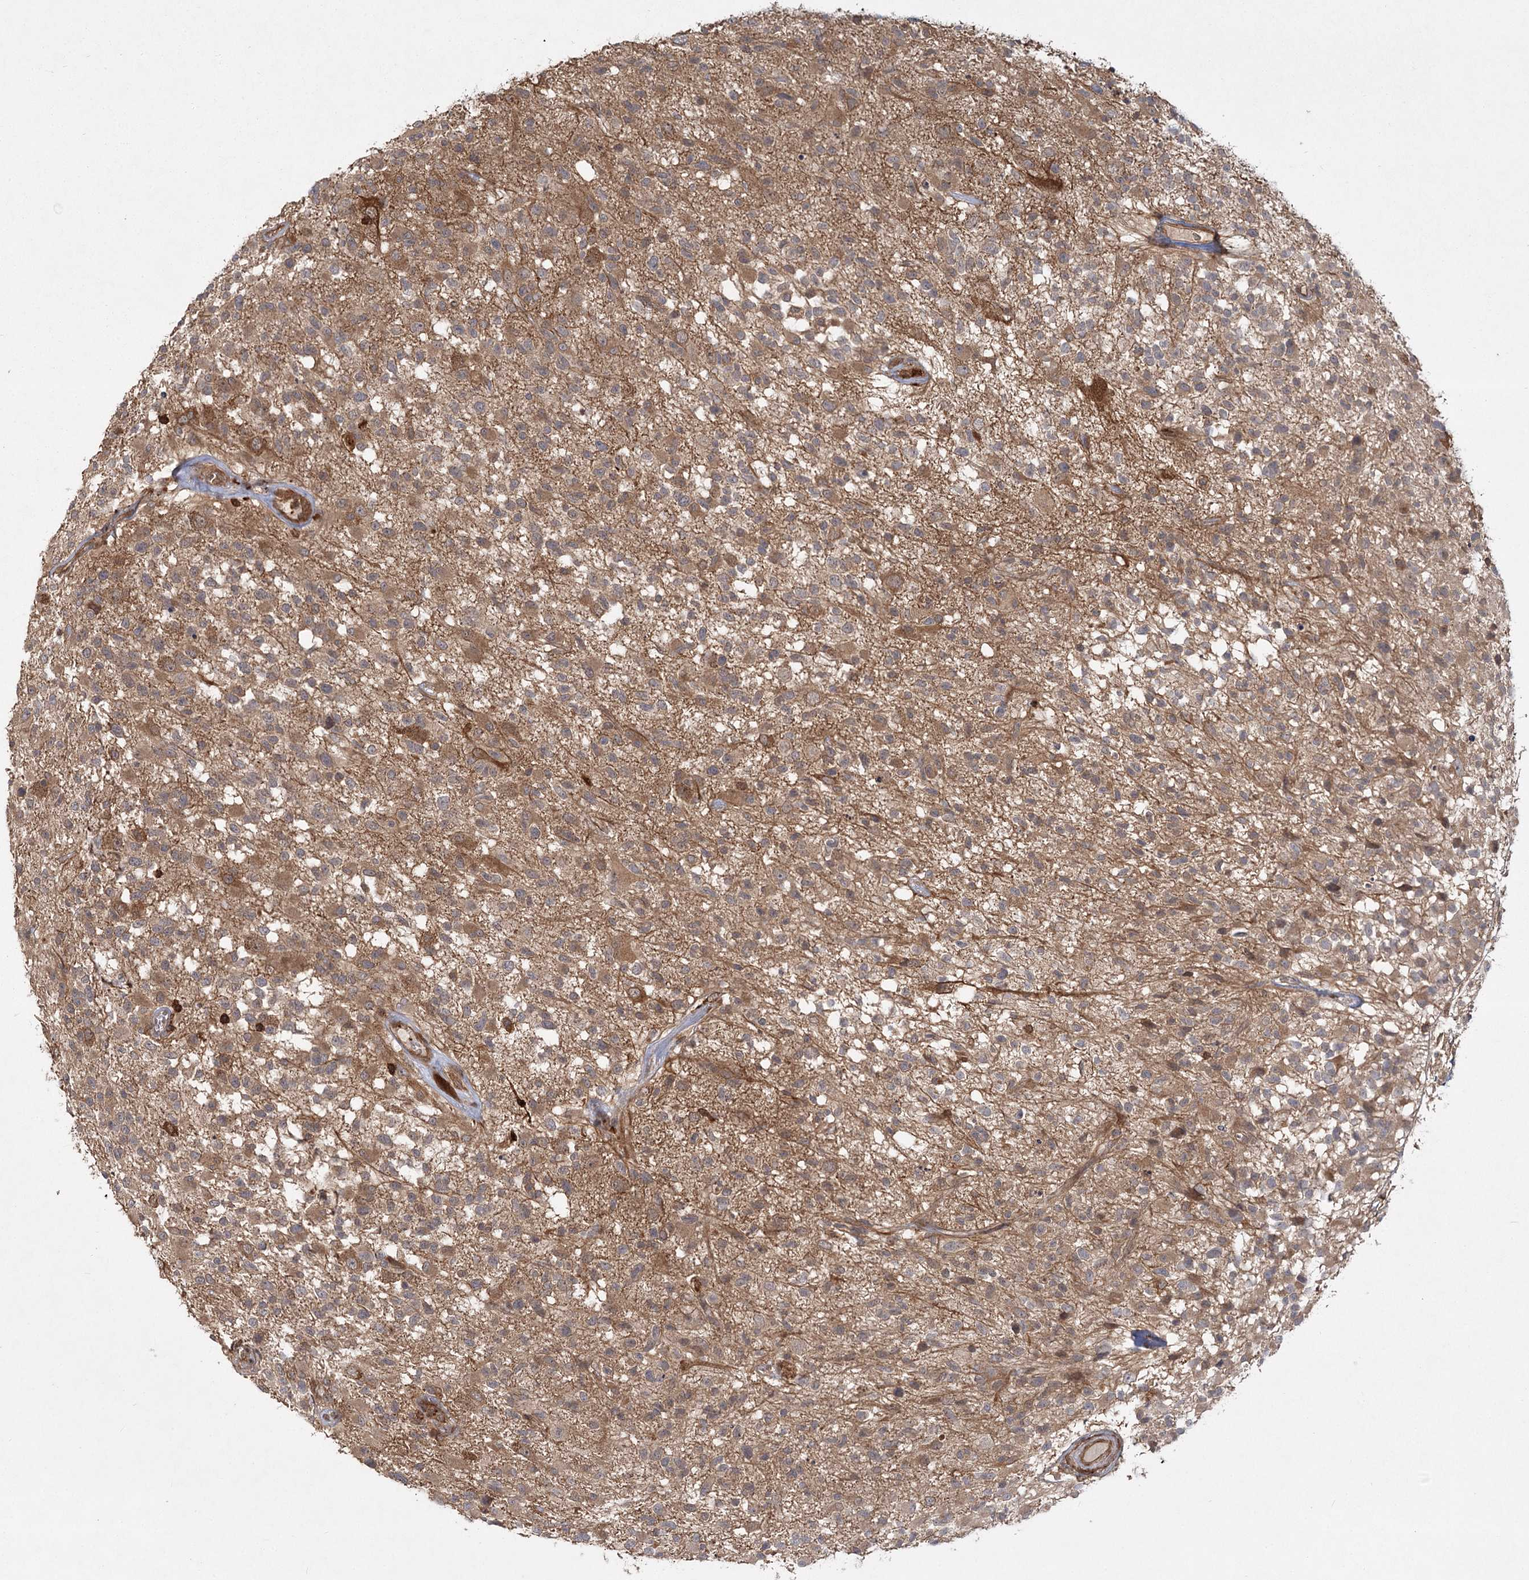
{"staining": {"intensity": "moderate", "quantity": ">75%", "location": "cytoplasmic/membranous"}, "tissue": "glioma", "cell_type": "Tumor cells", "image_type": "cancer", "snomed": [{"axis": "morphology", "description": "Glioma, malignant, High grade"}, {"axis": "morphology", "description": "Glioblastoma, NOS"}, {"axis": "topography", "description": "Brain"}], "caption": "Moderate cytoplasmic/membranous expression for a protein is appreciated in about >75% of tumor cells of glioma using immunohistochemistry (IHC).", "gene": "MDFIC", "patient": {"sex": "male", "age": 60}}